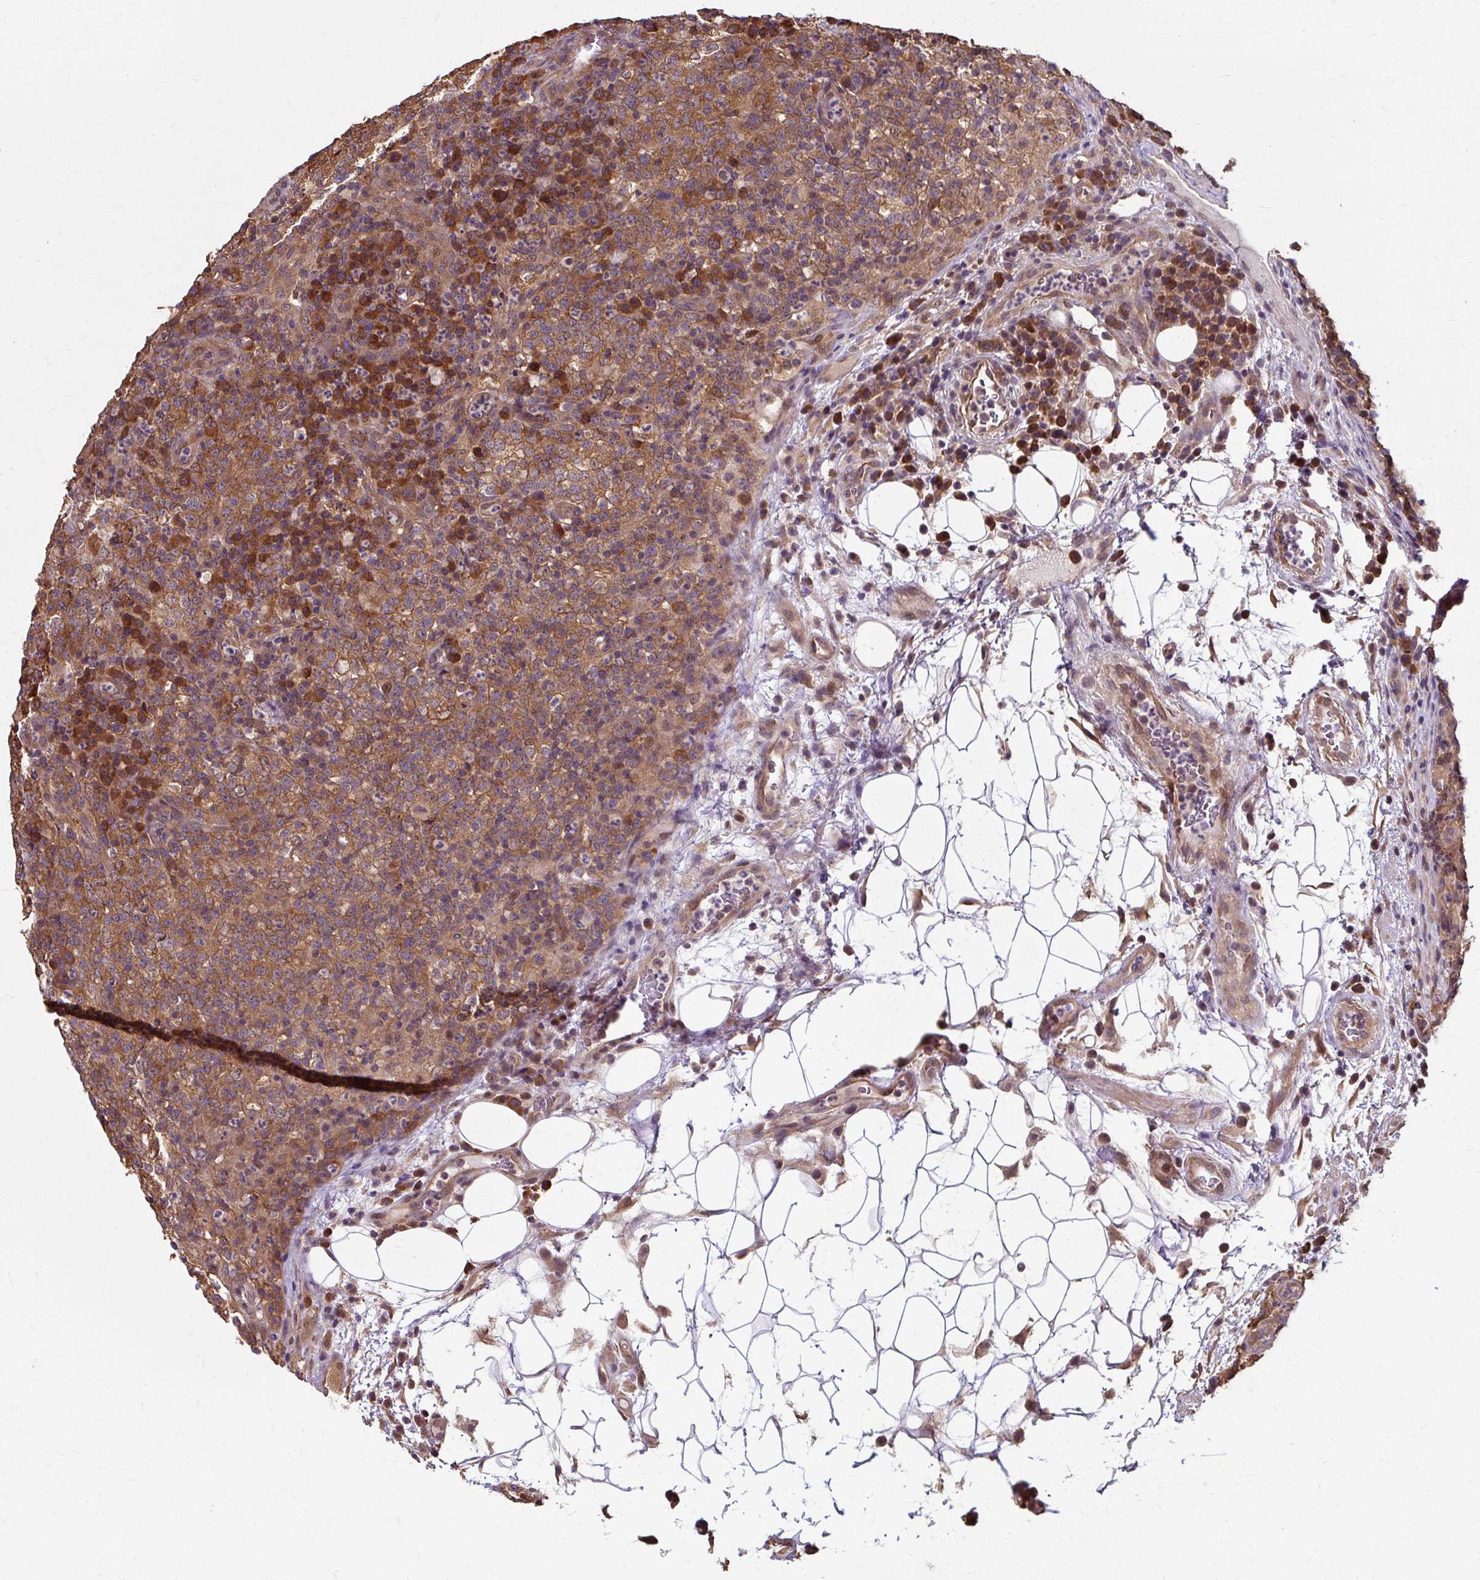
{"staining": {"intensity": "moderate", "quantity": ">75%", "location": "cytoplasmic/membranous"}, "tissue": "lymphoma", "cell_type": "Tumor cells", "image_type": "cancer", "snomed": [{"axis": "morphology", "description": "Malignant lymphoma, non-Hodgkin's type, High grade"}, {"axis": "topography", "description": "Lymph node"}], "caption": "Immunohistochemistry histopathology image of neoplastic tissue: human malignant lymphoma, non-Hodgkin's type (high-grade) stained using immunohistochemistry demonstrates medium levels of moderate protein expression localized specifically in the cytoplasmic/membranous of tumor cells, appearing as a cytoplasmic/membranous brown color.", "gene": "ZNF555", "patient": {"sex": "male", "age": 54}}